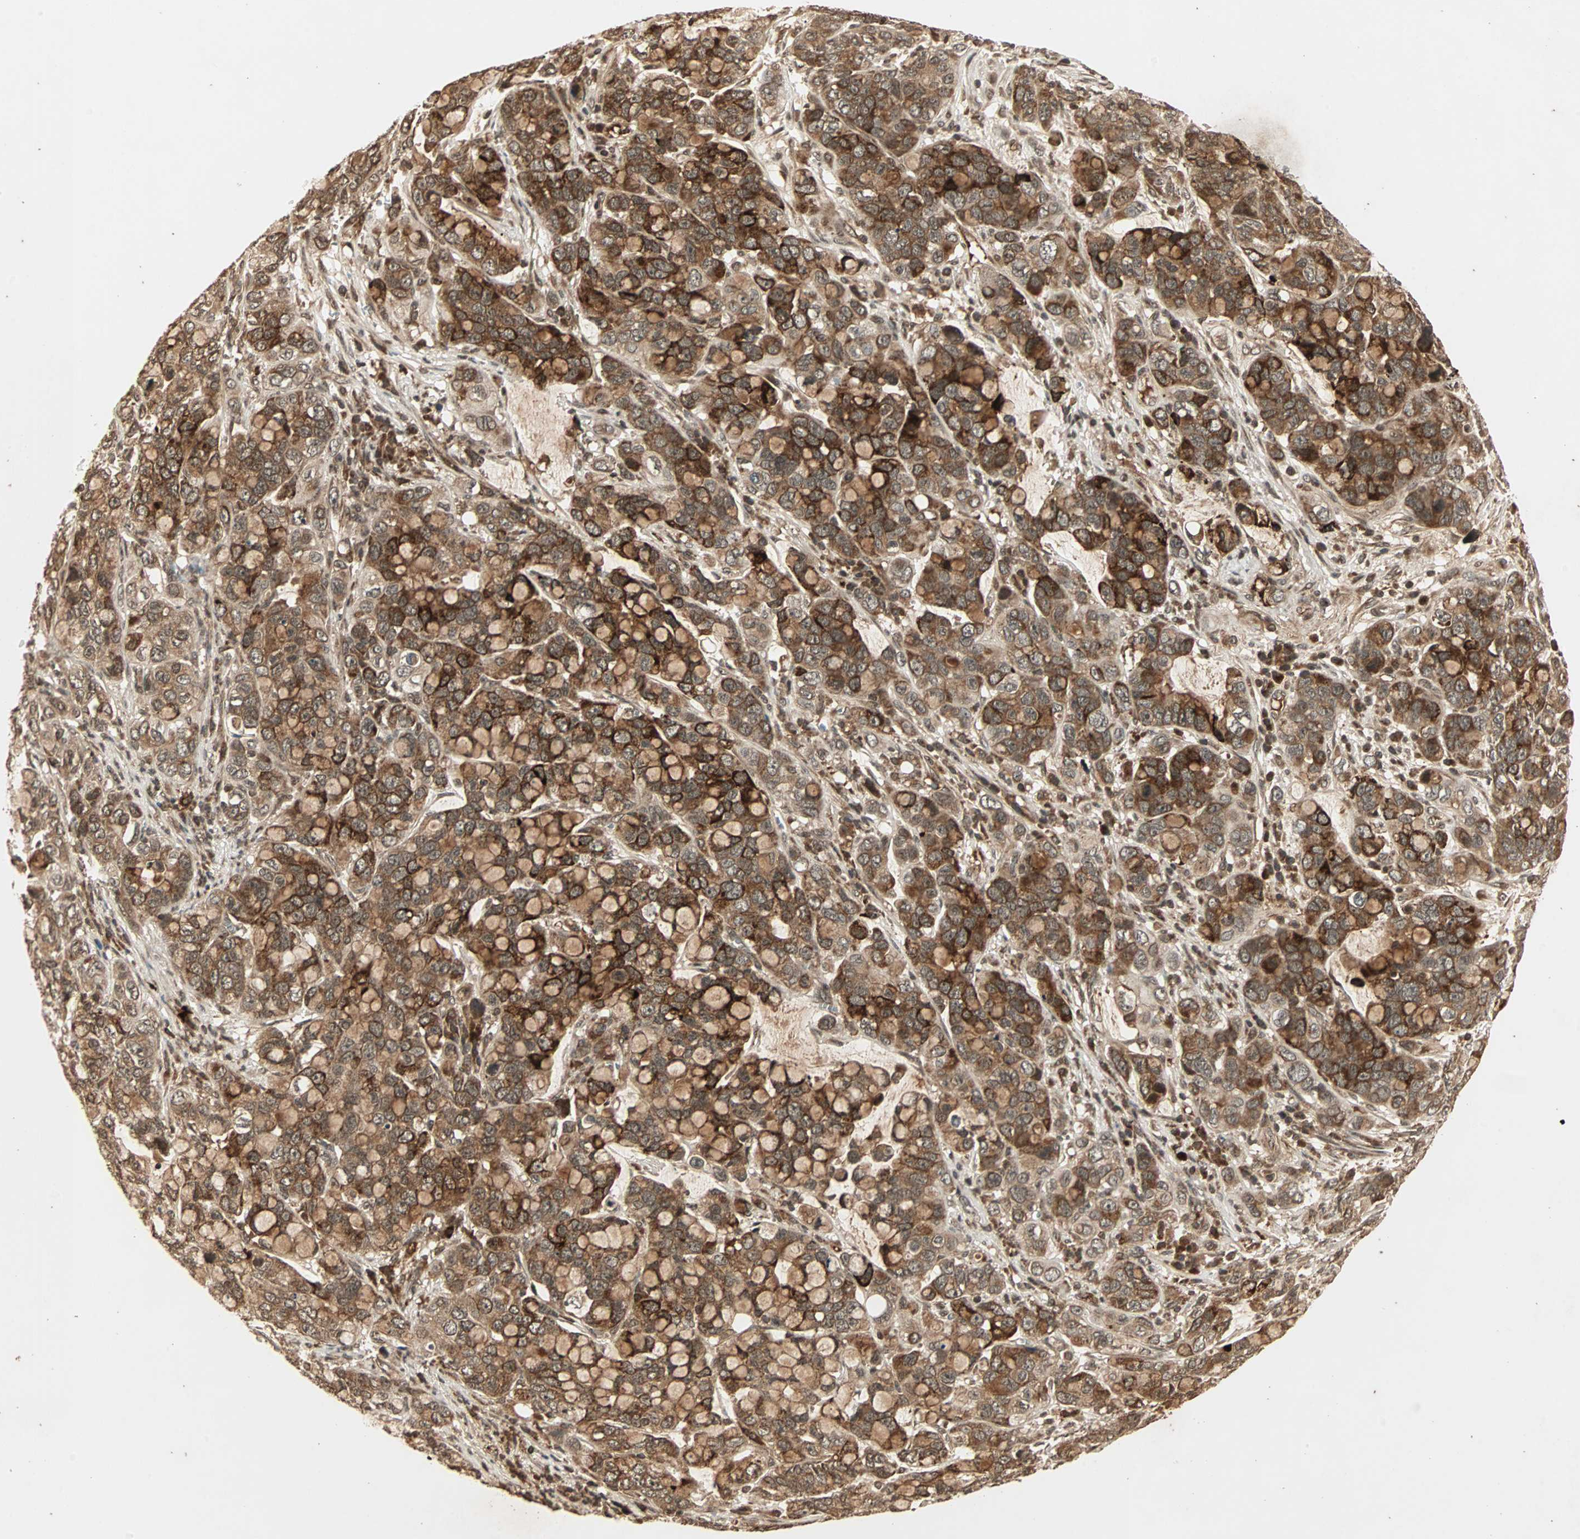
{"staining": {"intensity": "strong", "quantity": ">75%", "location": "cytoplasmic/membranous"}, "tissue": "stomach cancer", "cell_type": "Tumor cells", "image_type": "cancer", "snomed": [{"axis": "morphology", "description": "Adenocarcinoma, NOS"}, {"axis": "topography", "description": "Stomach, lower"}], "caption": "Strong cytoplasmic/membranous positivity is identified in approximately >75% of tumor cells in adenocarcinoma (stomach). (Brightfield microscopy of DAB IHC at high magnification).", "gene": "RFFL", "patient": {"sex": "male", "age": 84}}